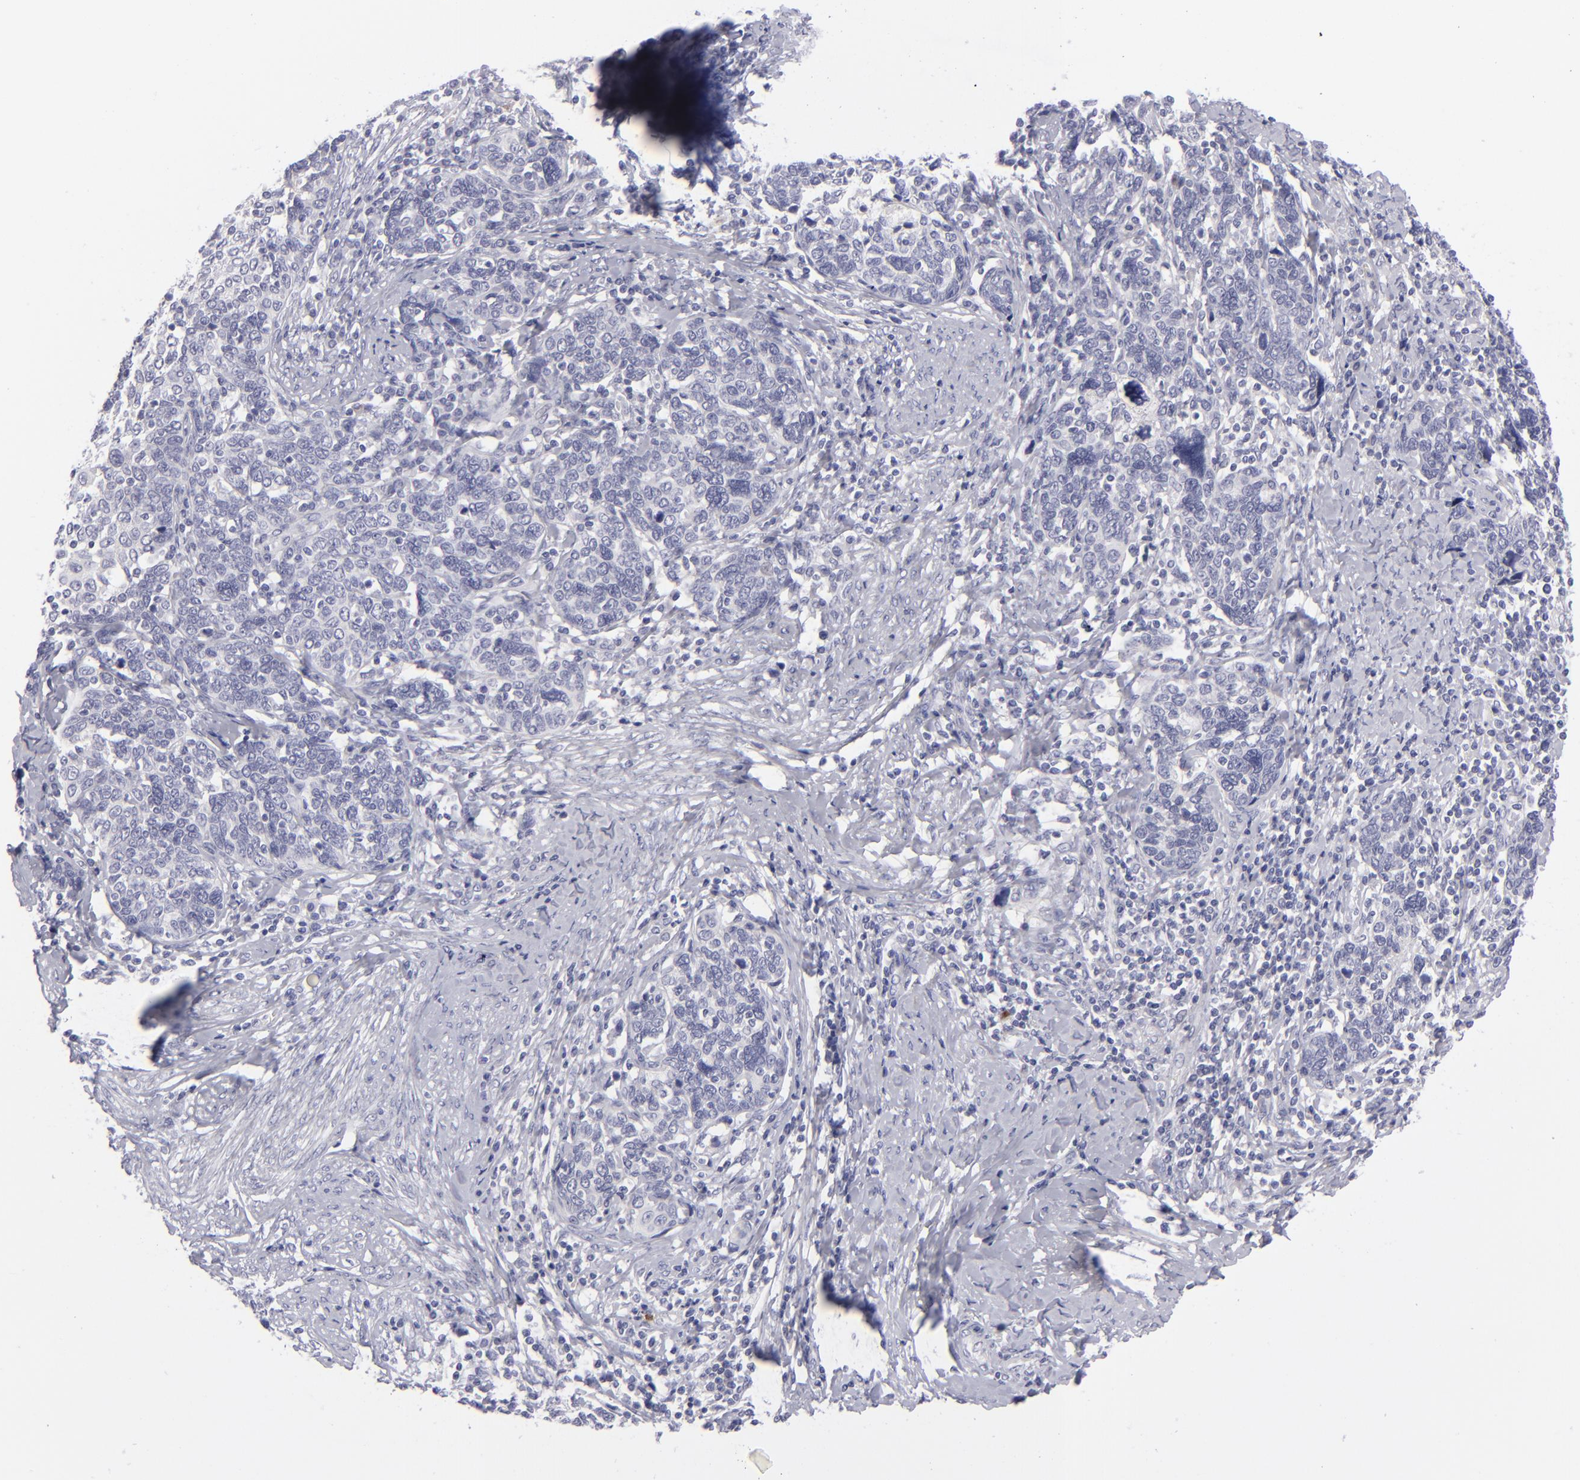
{"staining": {"intensity": "negative", "quantity": "none", "location": "none"}, "tissue": "cervical cancer", "cell_type": "Tumor cells", "image_type": "cancer", "snomed": [{"axis": "morphology", "description": "Squamous cell carcinoma, NOS"}, {"axis": "topography", "description": "Cervix"}], "caption": "DAB (3,3'-diaminobenzidine) immunohistochemical staining of cervical cancer (squamous cell carcinoma) reveals no significant staining in tumor cells.", "gene": "ITGB4", "patient": {"sex": "female", "age": 41}}